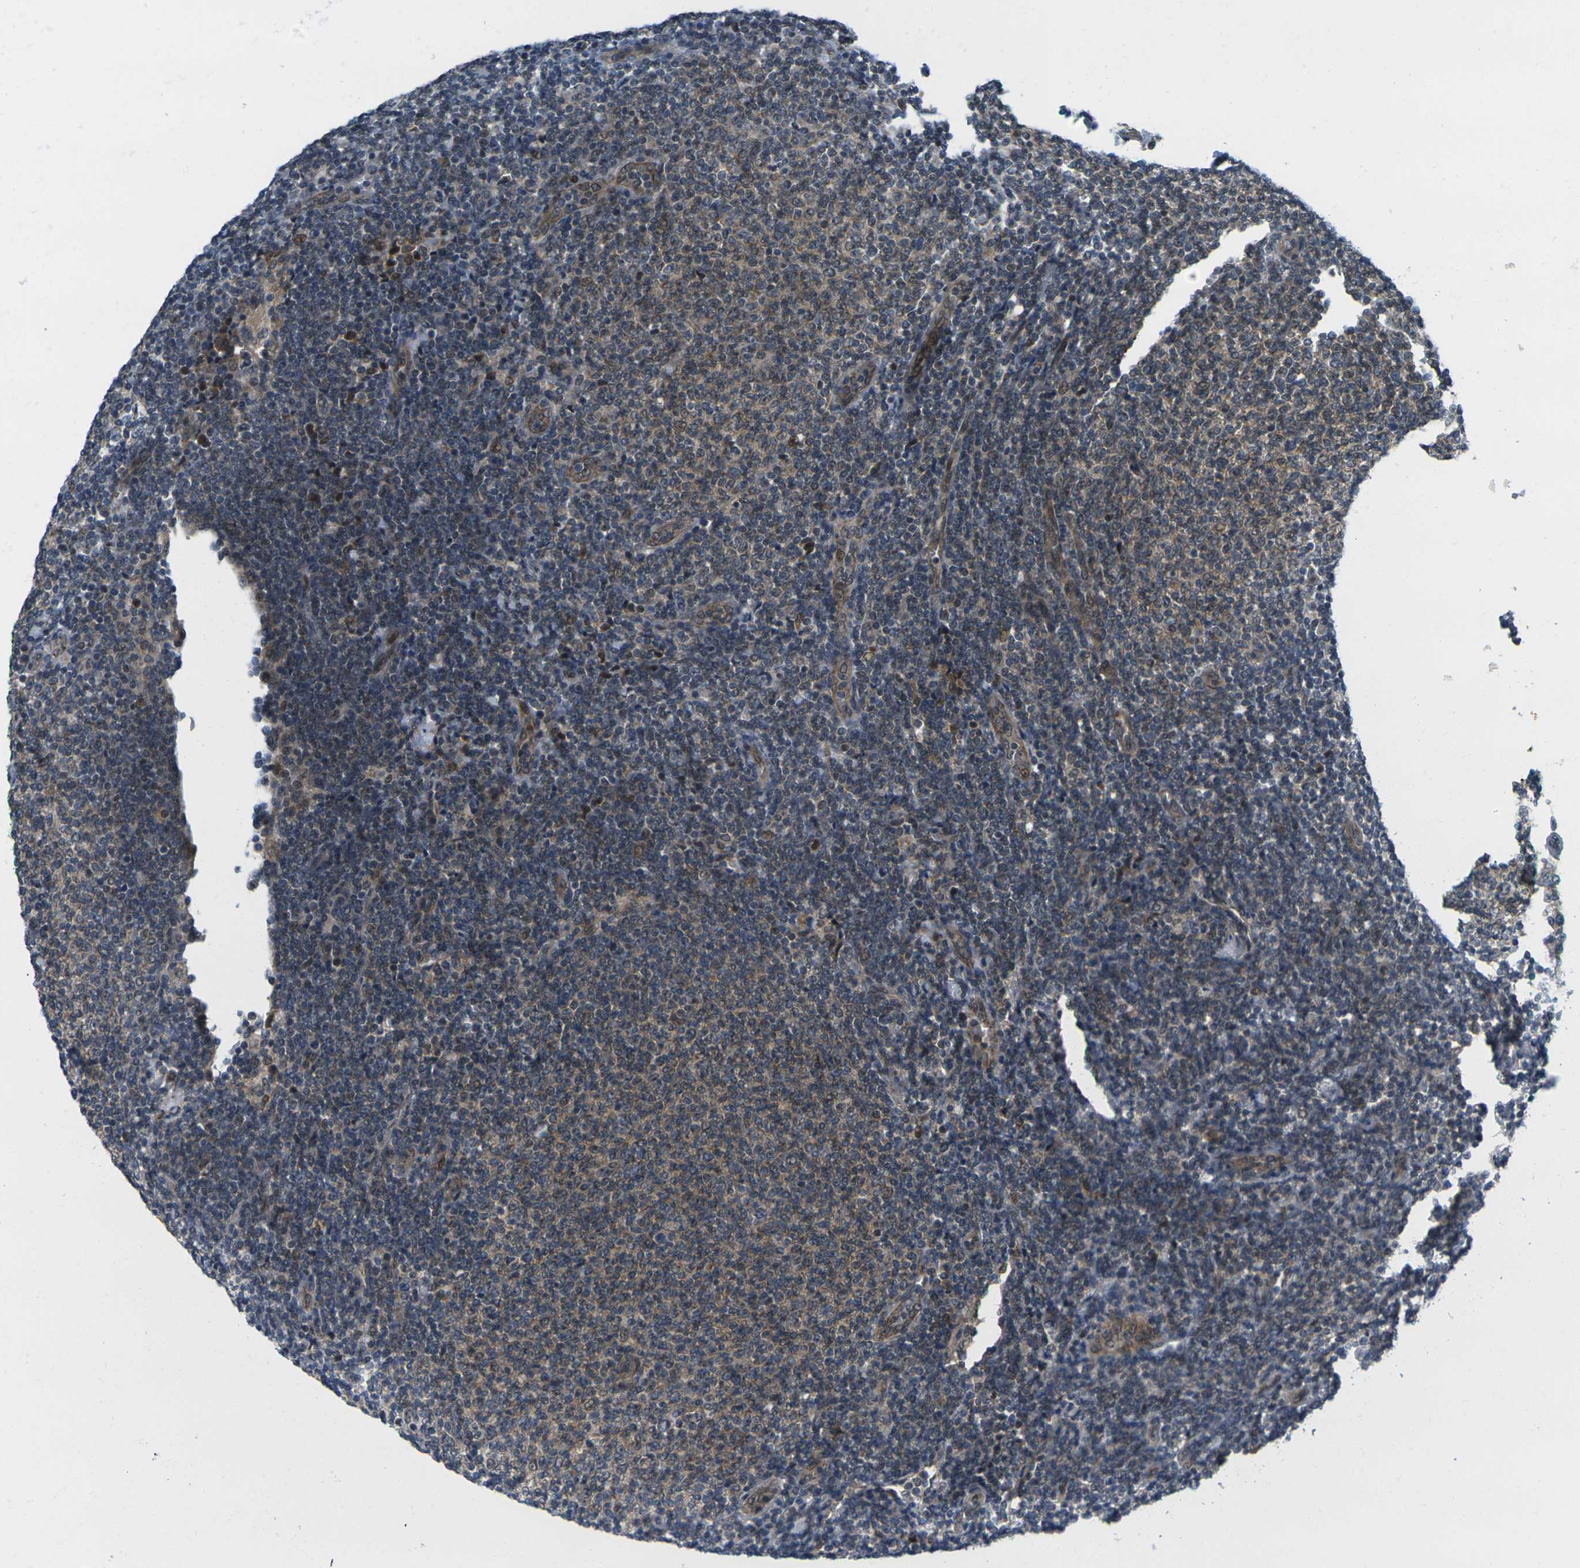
{"staining": {"intensity": "weak", "quantity": "25%-75%", "location": "cytoplasmic/membranous,nuclear"}, "tissue": "lymphoma", "cell_type": "Tumor cells", "image_type": "cancer", "snomed": [{"axis": "morphology", "description": "Malignant lymphoma, non-Hodgkin's type, Low grade"}, {"axis": "topography", "description": "Lymph node"}], "caption": "This image shows immunohistochemistry staining of lymphoma, with low weak cytoplasmic/membranous and nuclear staining in approximately 25%-75% of tumor cells.", "gene": "KCTD10", "patient": {"sex": "male", "age": 66}}